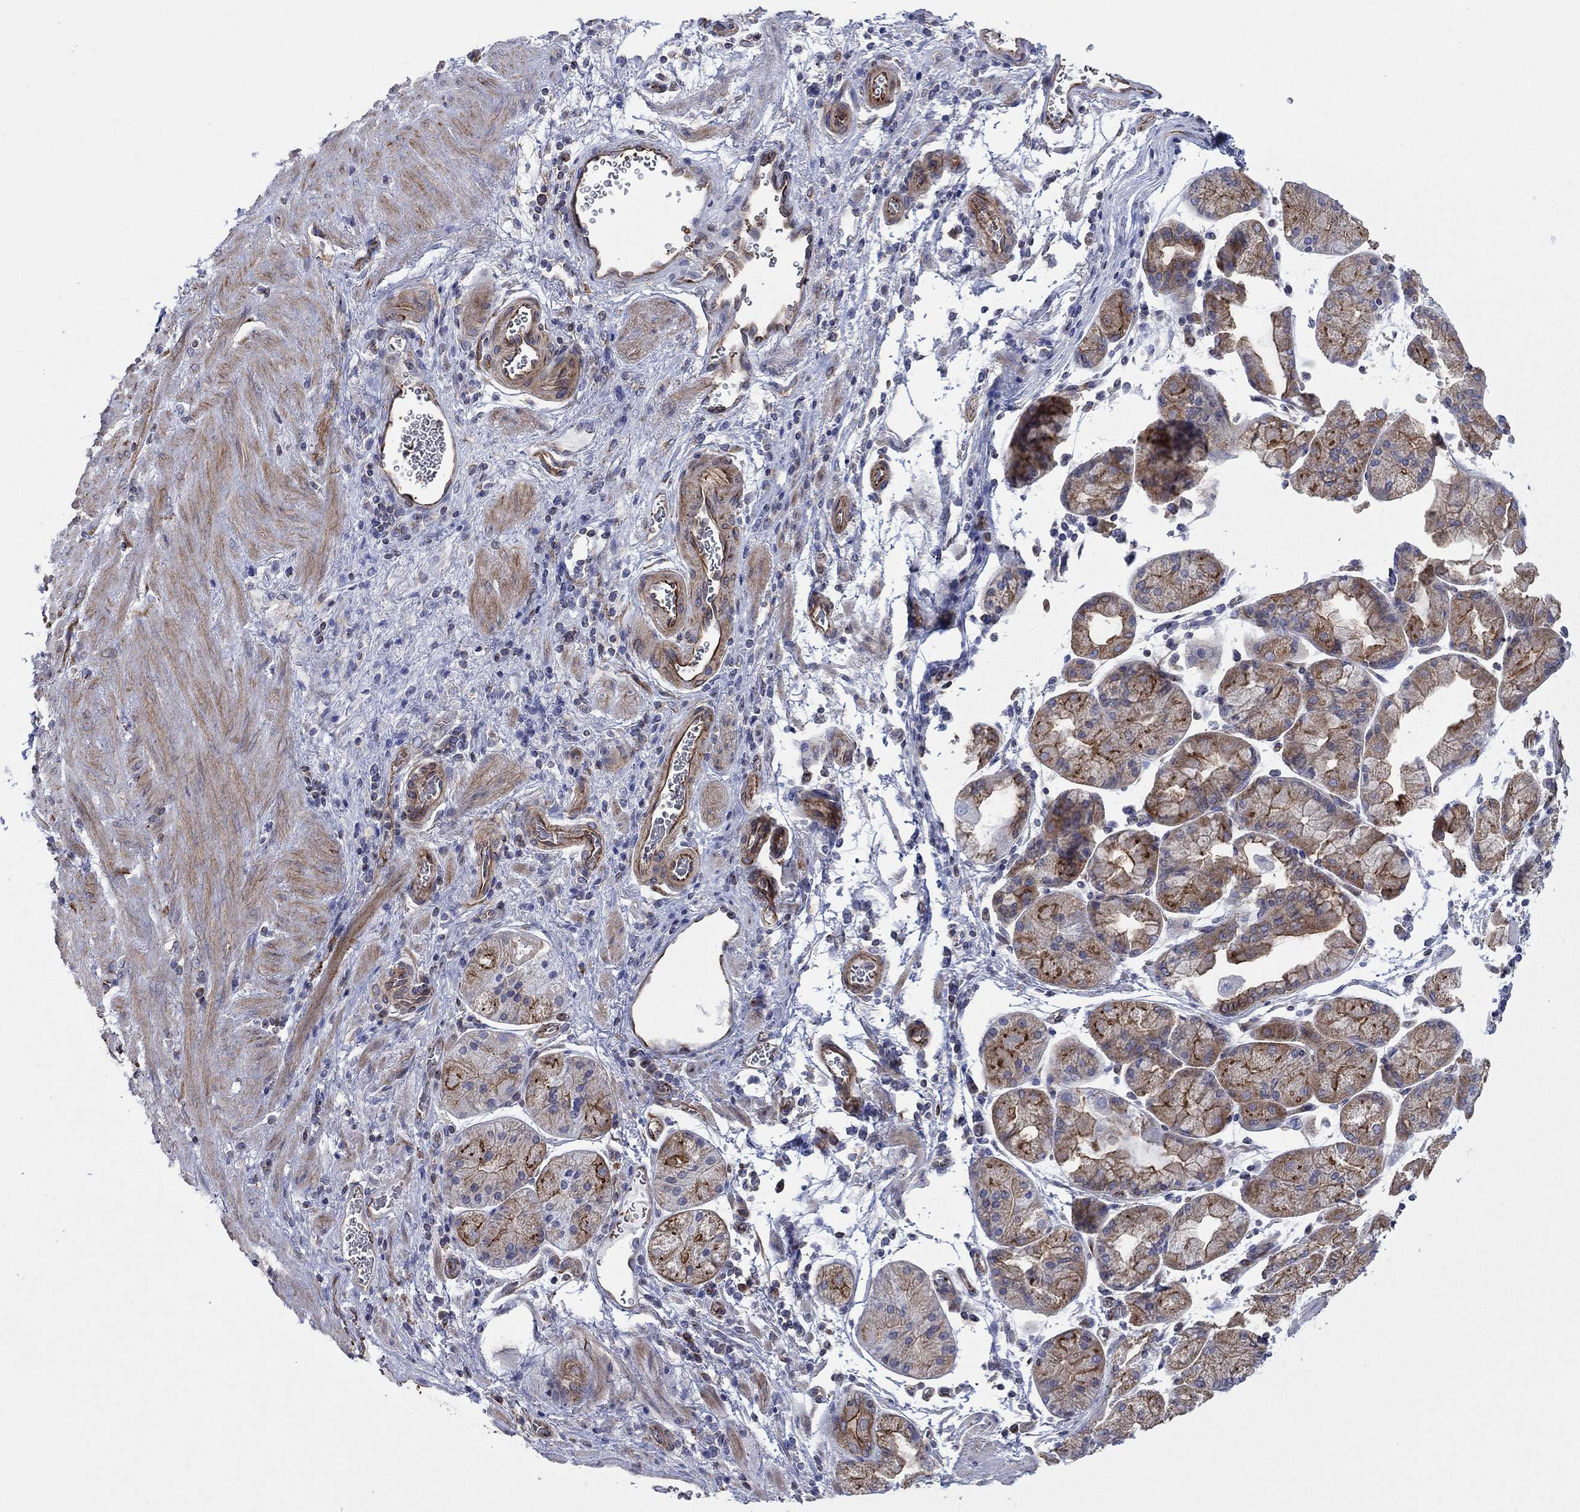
{"staining": {"intensity": "strong", "quantity": "<25%", "location": "cytoplasmic/membranous"}, "tissue": "stomach cancer", "cell_type": "Tumor cells", "image_type": "cancer", "snomed": [{"axis": "morphology", "description": "Adenocarcinoma, NOS"}, {"axis": "topography", "description": "Stomach"}], "caption": "Tumor cells demonstrate strong cytoplasmic/membranous staining in about <25% of cells in stomach cancer. (brown staining indicates protein expression, while blue staining denotes nuclei).", "gene": "TPRN", "patient": {"sex": "female", "age": 57}}